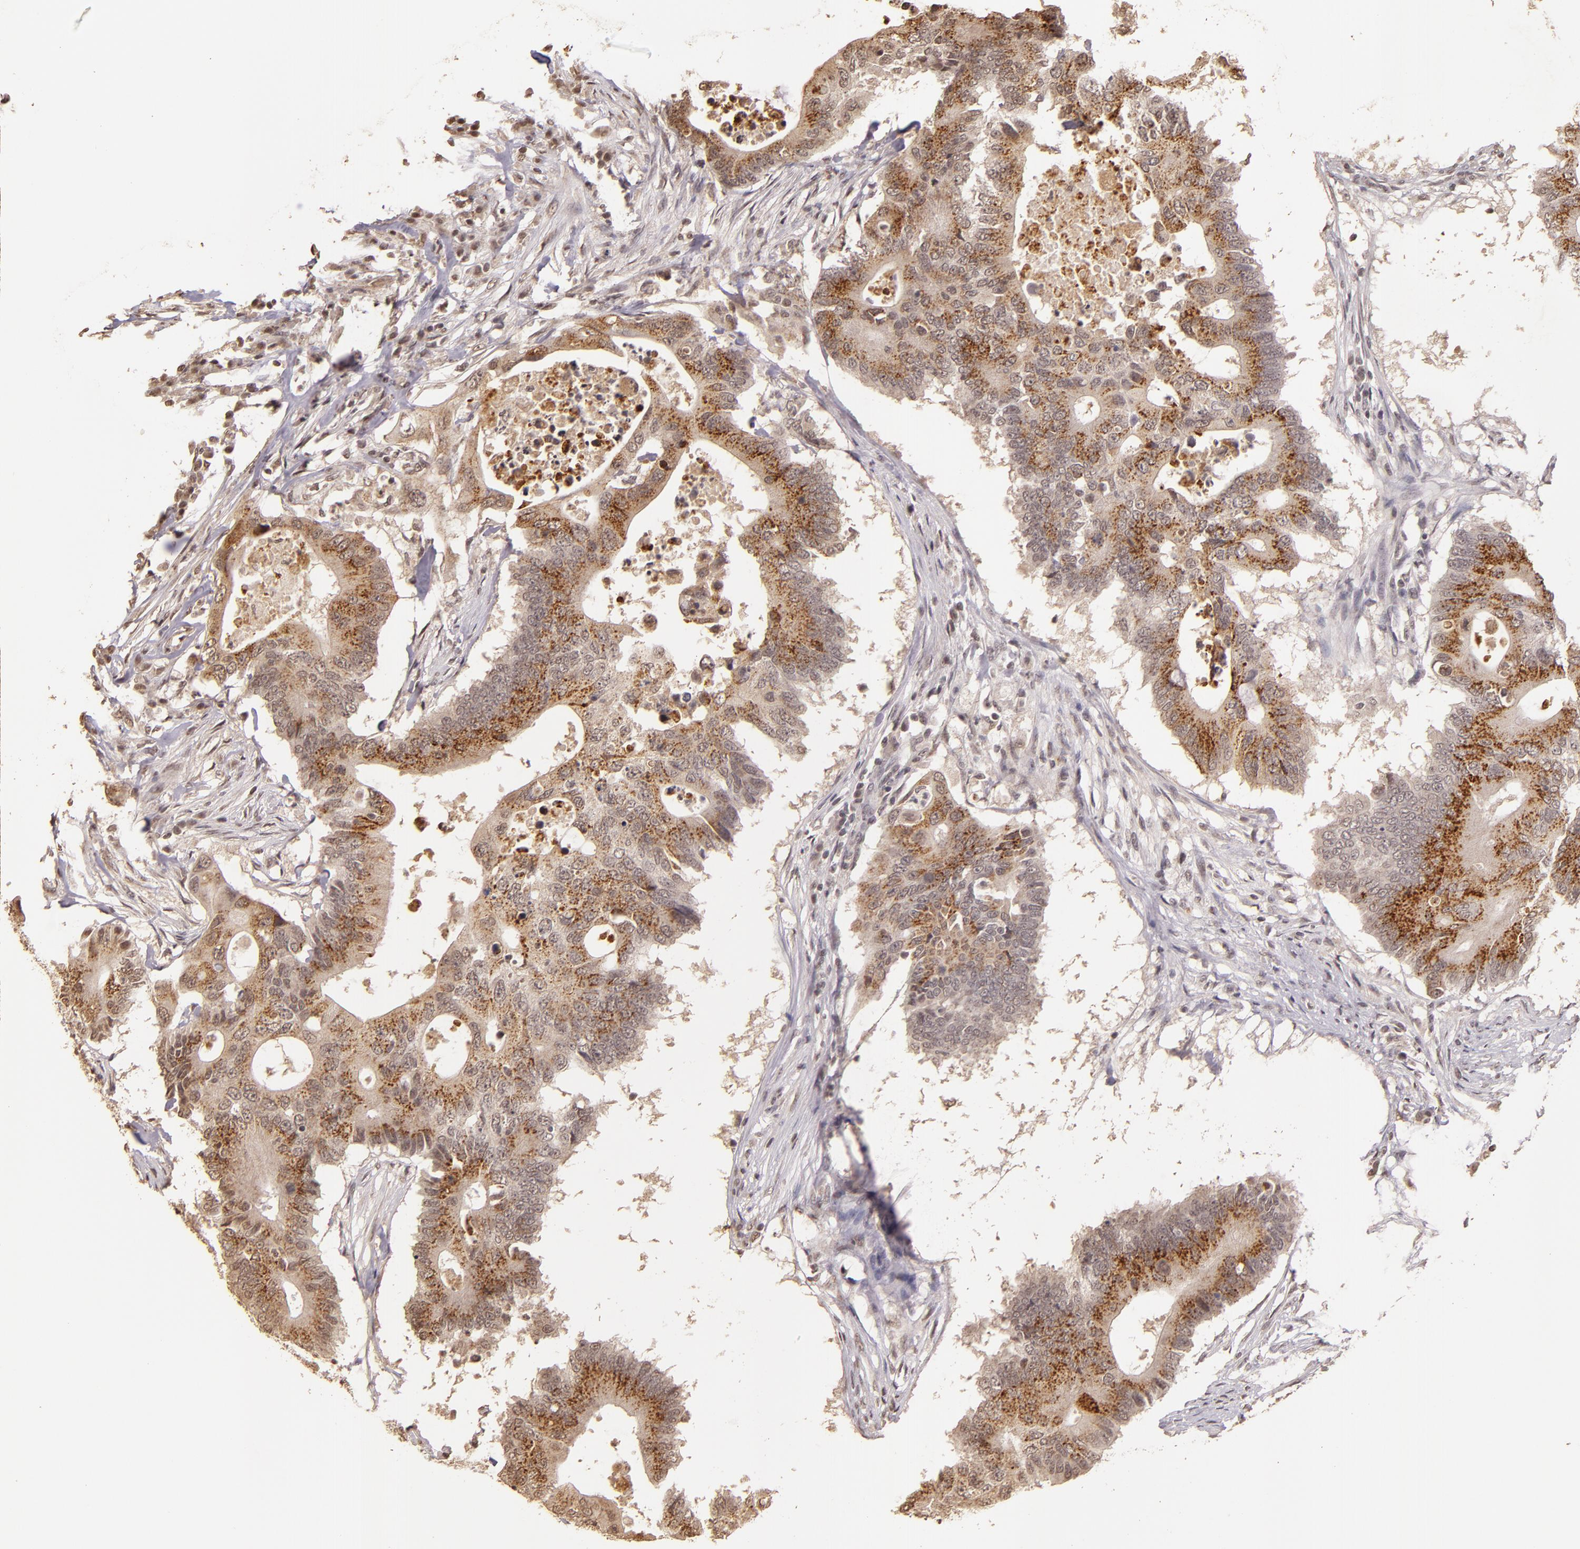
{"staining": {"intensity": "moderate", "quantity": ">75%", "location": "cytoplasmic/membranous,nuclear"}, "tissue": "colorectal cancer", "cell_type": "Tumor cells", "image_type": "cancer", "snomed": [{"axis": "morphology", "description": "Adenocarcinoma, NOS"}, {"axis": "topography", "description": "Colon"}], "caption": "Protein staining of colorectal cancer tissue shows moderate cytoplasmic/membranous and nuclear positivity in about >75% of tumor cells.", "gene": "CUL1", "patient": {"sex": "male", "age": 71}}